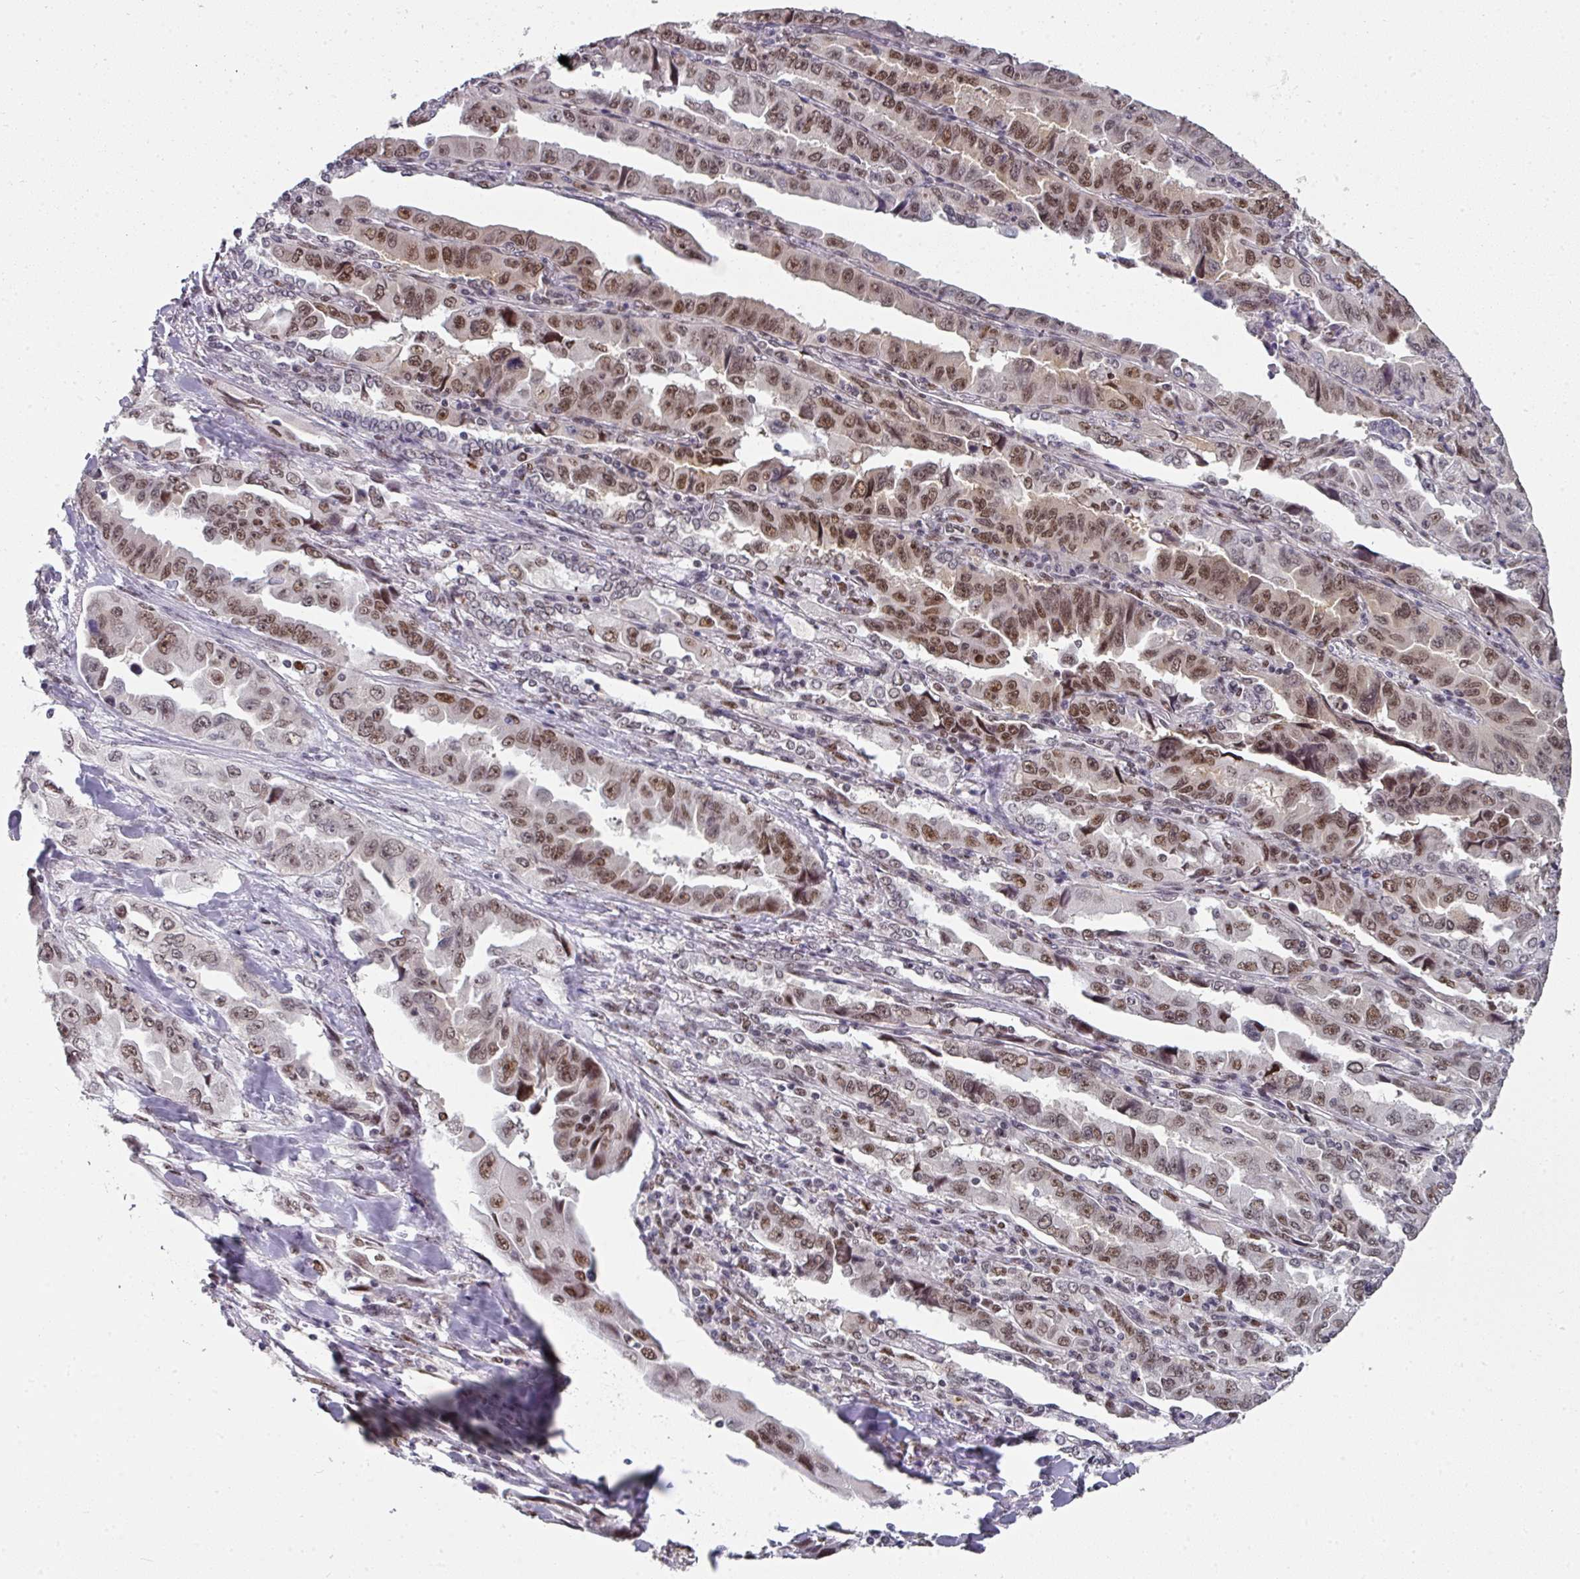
{"staining": {"intensity": "moderate", "quantity": ">75%", "location": "nuclear"}, "tissue": "lung cancer", "cell_type": "Tumor cells", "image_type": "cancer", "snomed": [{"axis": "morphology", "description": "Adenocarcinoma, NOS"}, {"axis": "topography", "description": "Lung"}], "caption": "A medium amount of moderate nuclear staining is identified in about >75% of tumor cells in lung cancer tissue. Ihc stains the protein of interest in brown and the nuclei are stained blue.", "gene": "RAD50", "patient": {"sex": "female", "age": 51}}